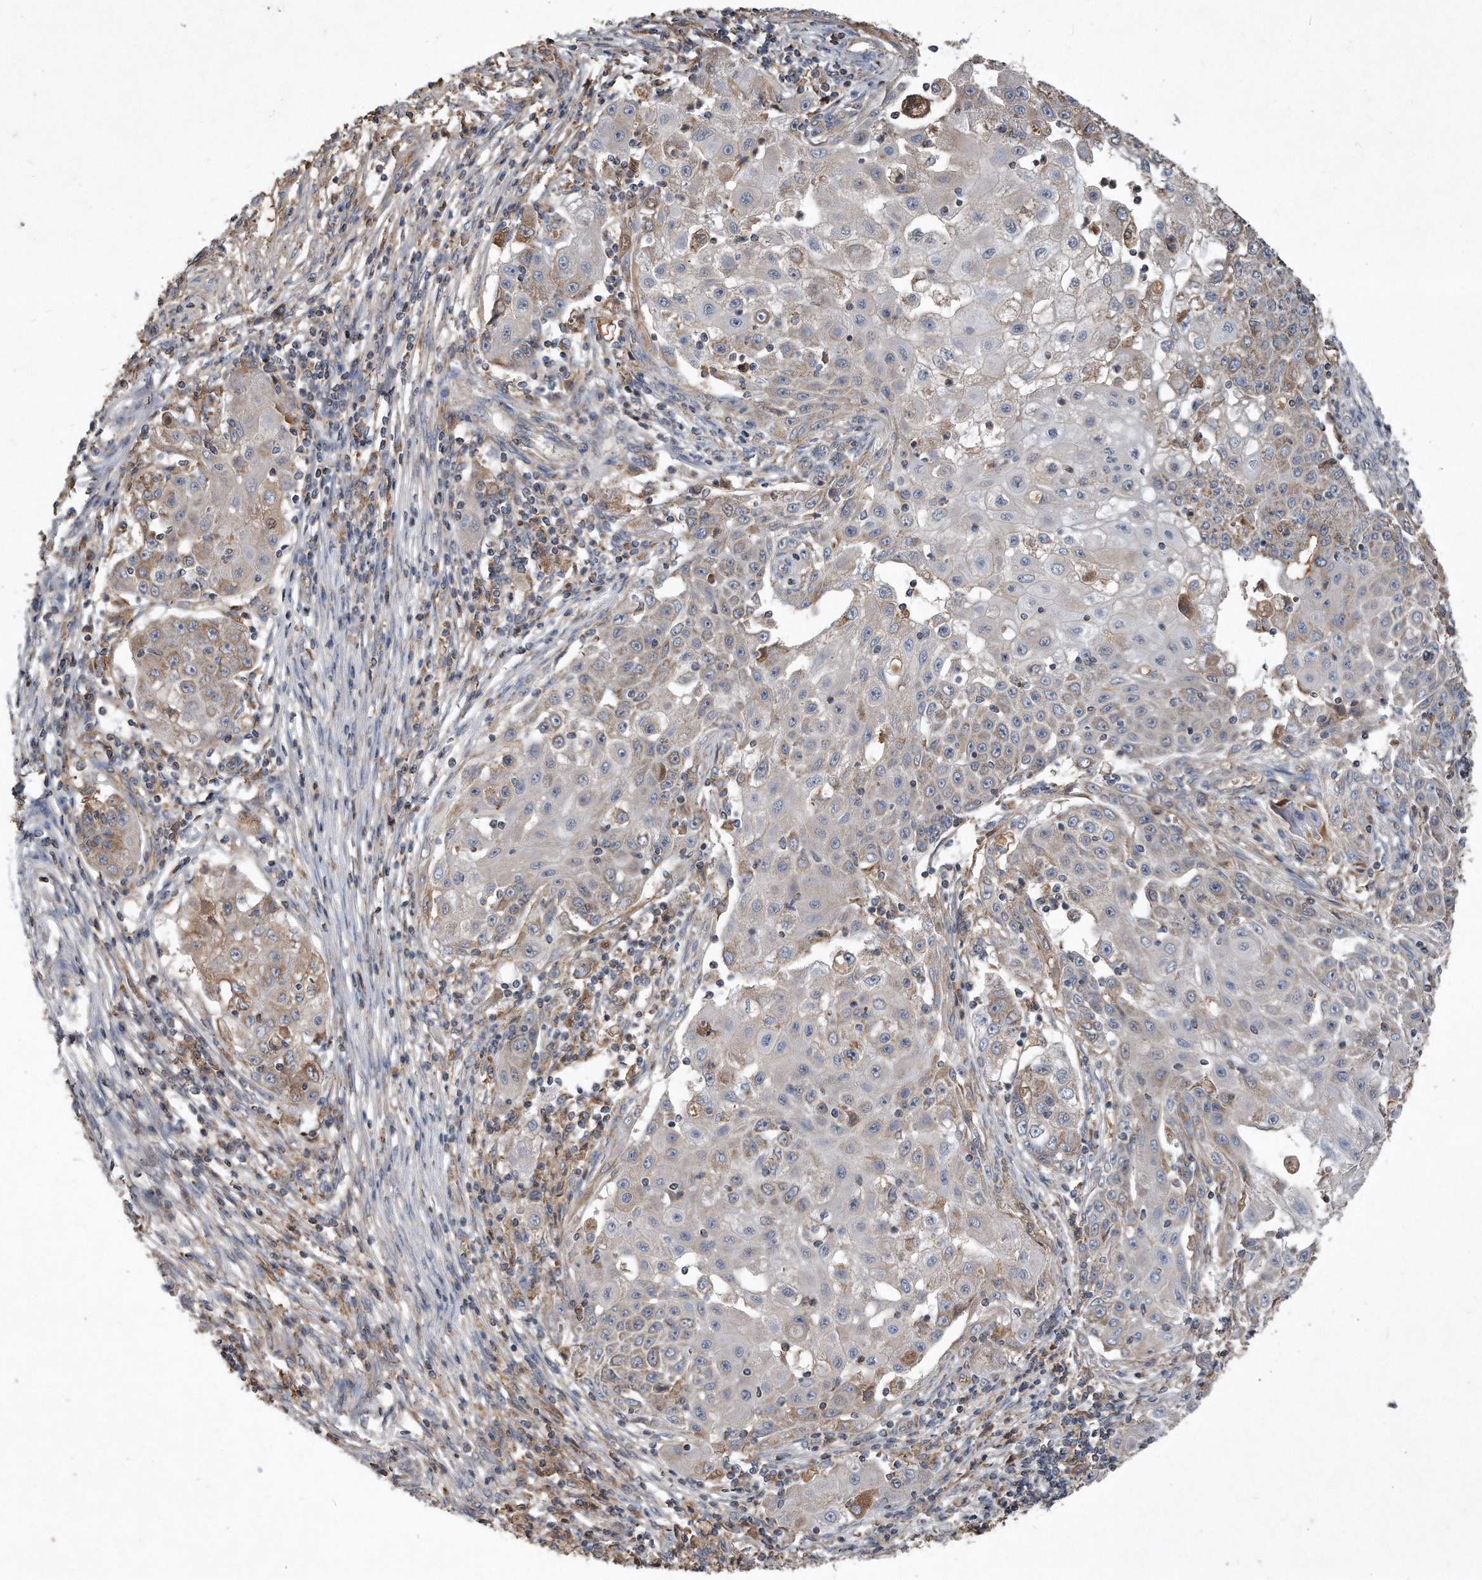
{"staining": {"intensity": "weak", "quantity": "<25%", "location": "cytoplasmic/membranous"}, "tissue": "ovarian cancer", "cell_type": "Tumor cells", "image_type": "cancer", "snomed": [{"axis": "morphology", "description": "Carcinoma, endometroid"}, {"axis": "topography", "description": "Ovary"}], "caption": "The IHC micrograph has no significant positivity in tumor cells of ovarian endometroid carcinoma tissue. (DAB (3,3'-diaminobenzidine) immunohistochemistry (IHC), high magnification).", "gene": "SDHA", "patient": {"sex": "female", "age": 42}}